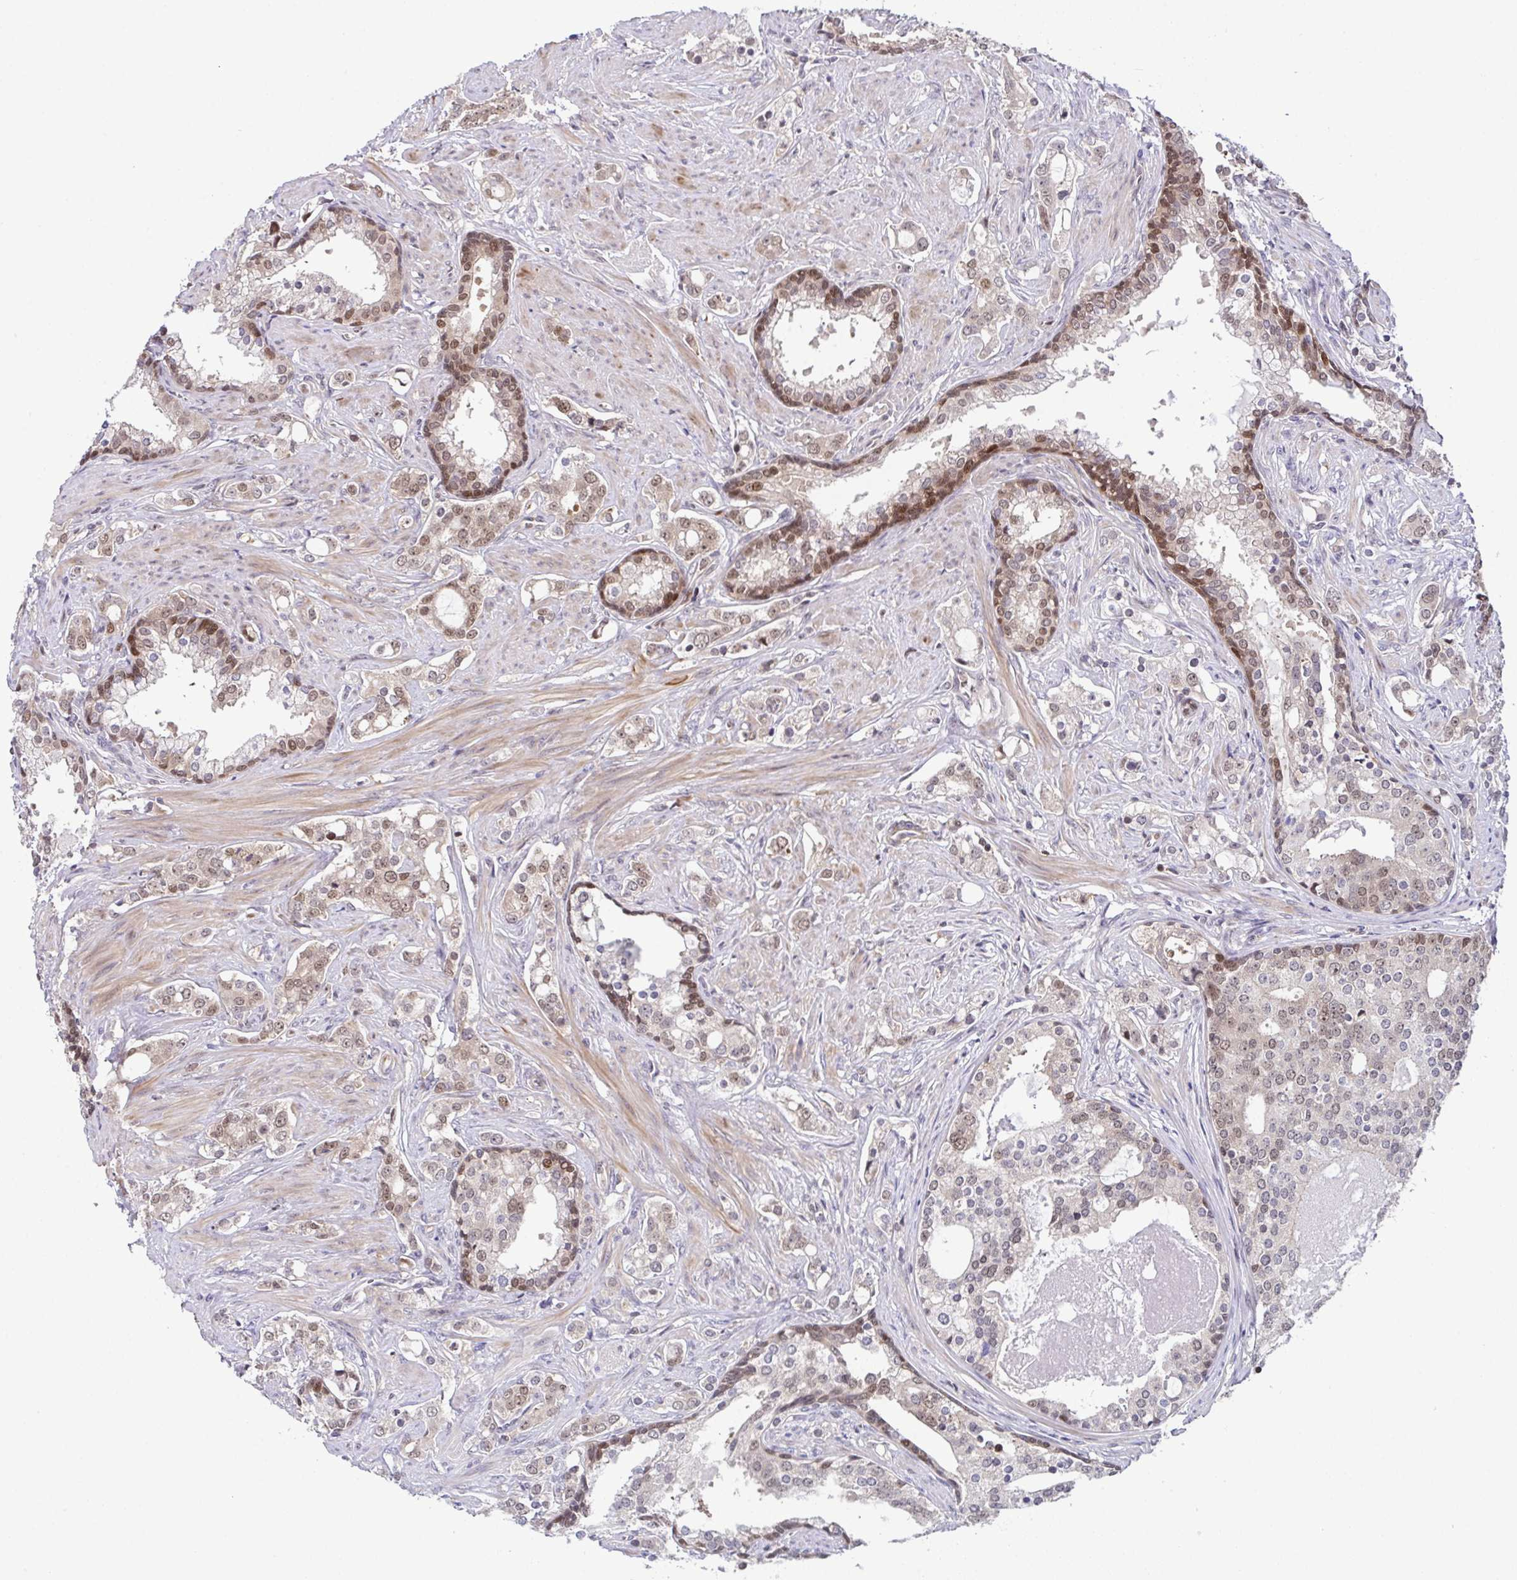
{"staining": {"intensity": "weak", "quantity": ">75%", "location": "nuclear"}, "tissue": "prostate cancer", "cell_type": "Tumor cells", "image_type": "cancer", "snomed": [{"axis": "morphology", "description": "Adenocarcinoma, Medium grade"}, {"axis": "topography", "description": "Prostate"}], "caption": "High-power microscopy captured an IHC micrograph of prostate cancer (medium-grade adenocarcinoma), revealing weak nuclear staining in about >75% of tumor cells.", "gene": "DNAJB1", "patient": {"sex": "male", "age": 57}}